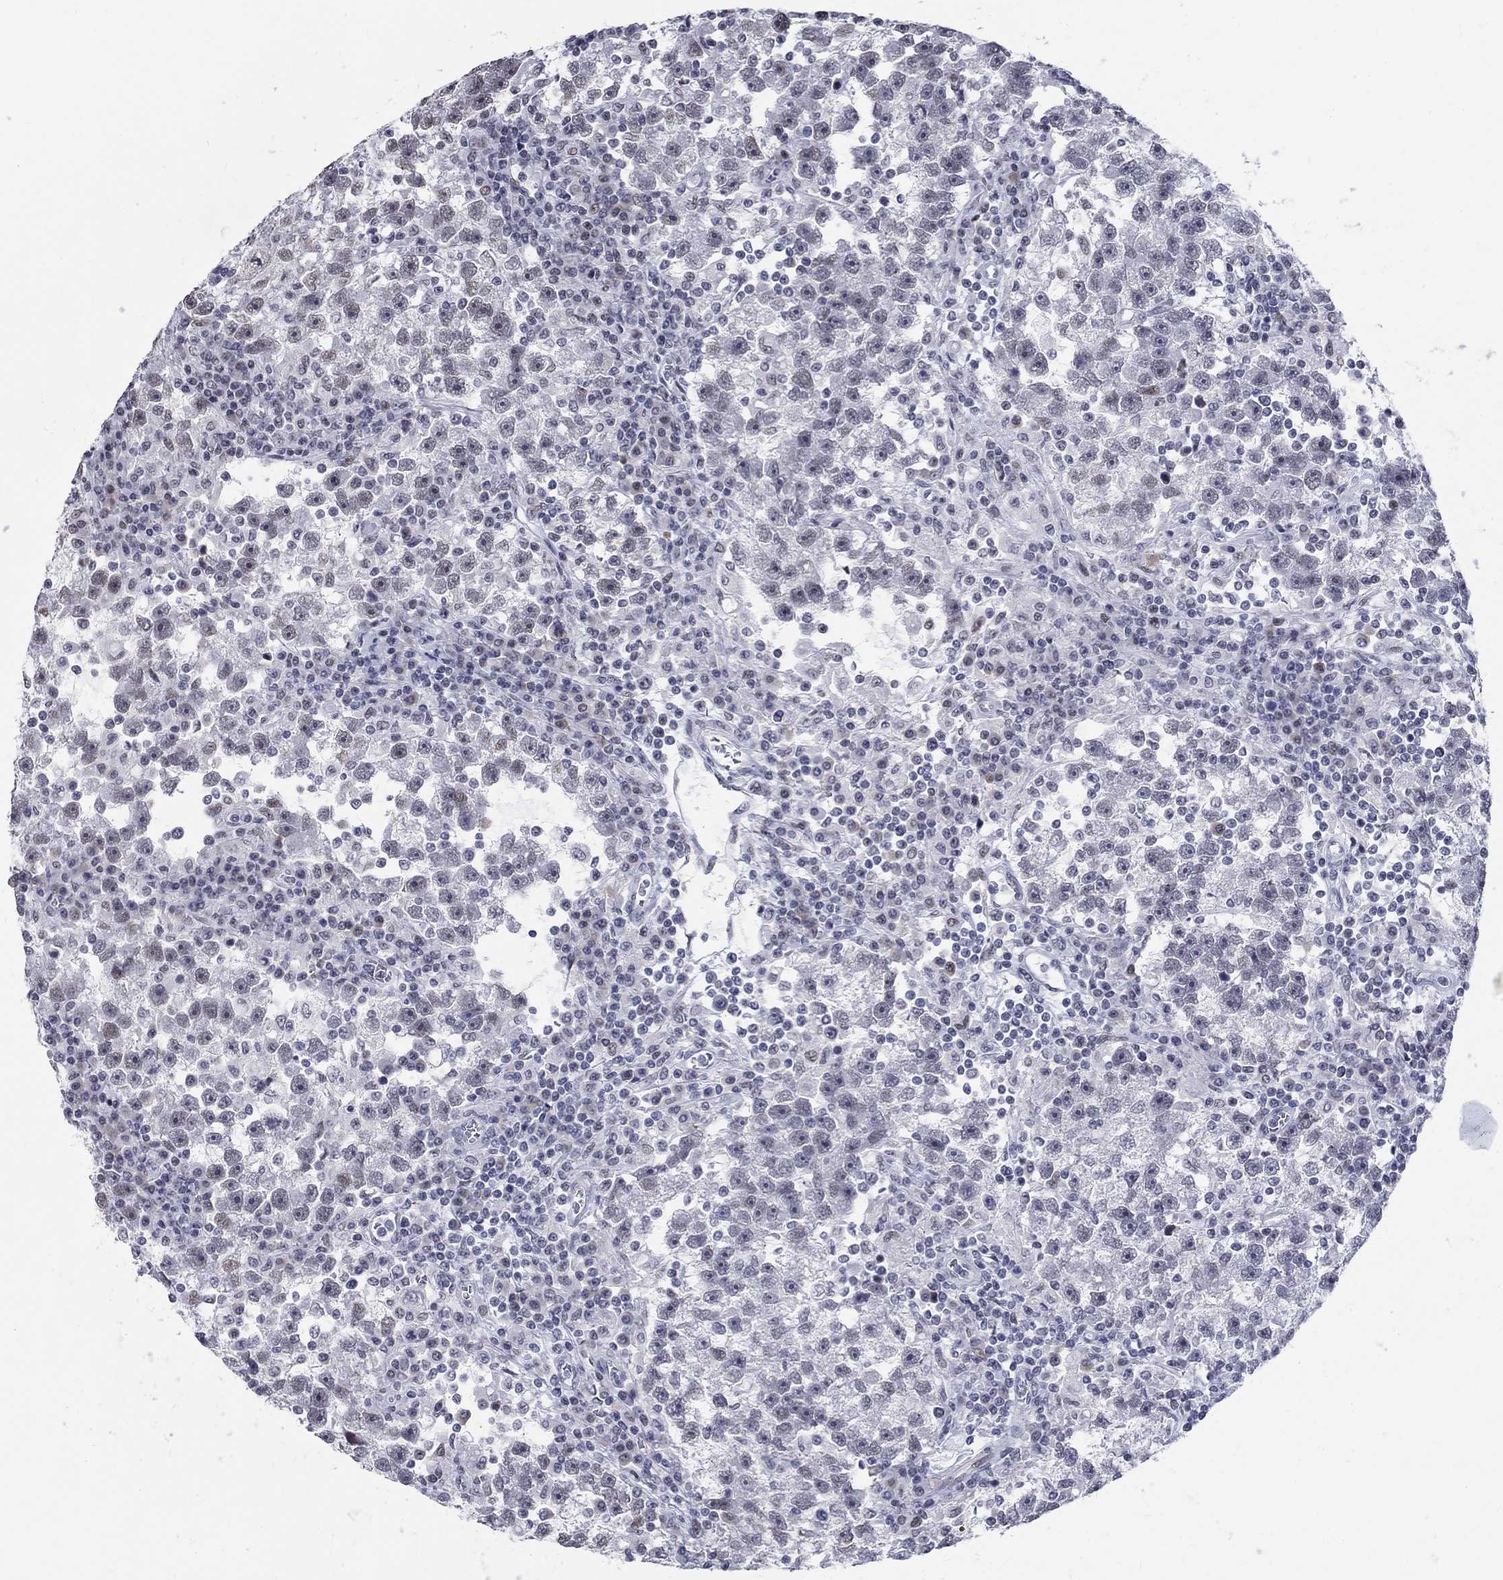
{"staining": {"intensity": "weak", "quantity": "<25%", "location": "nuclear"}, "tissue": "testis cancer", "cell_type": "Tumor cells", "image_type": "cancer", "snomed": [{"axis": "morphology", "description": "Seminoma, NOS"}, {"axis": "topography", "description": "Testis"}], "caption": "DAB immunohistochemical staining of human testis seminoma shows no significant staining in tumor cells.", "gene": "BHLHE22", "patient": {"sex": "male", "age": 47}}